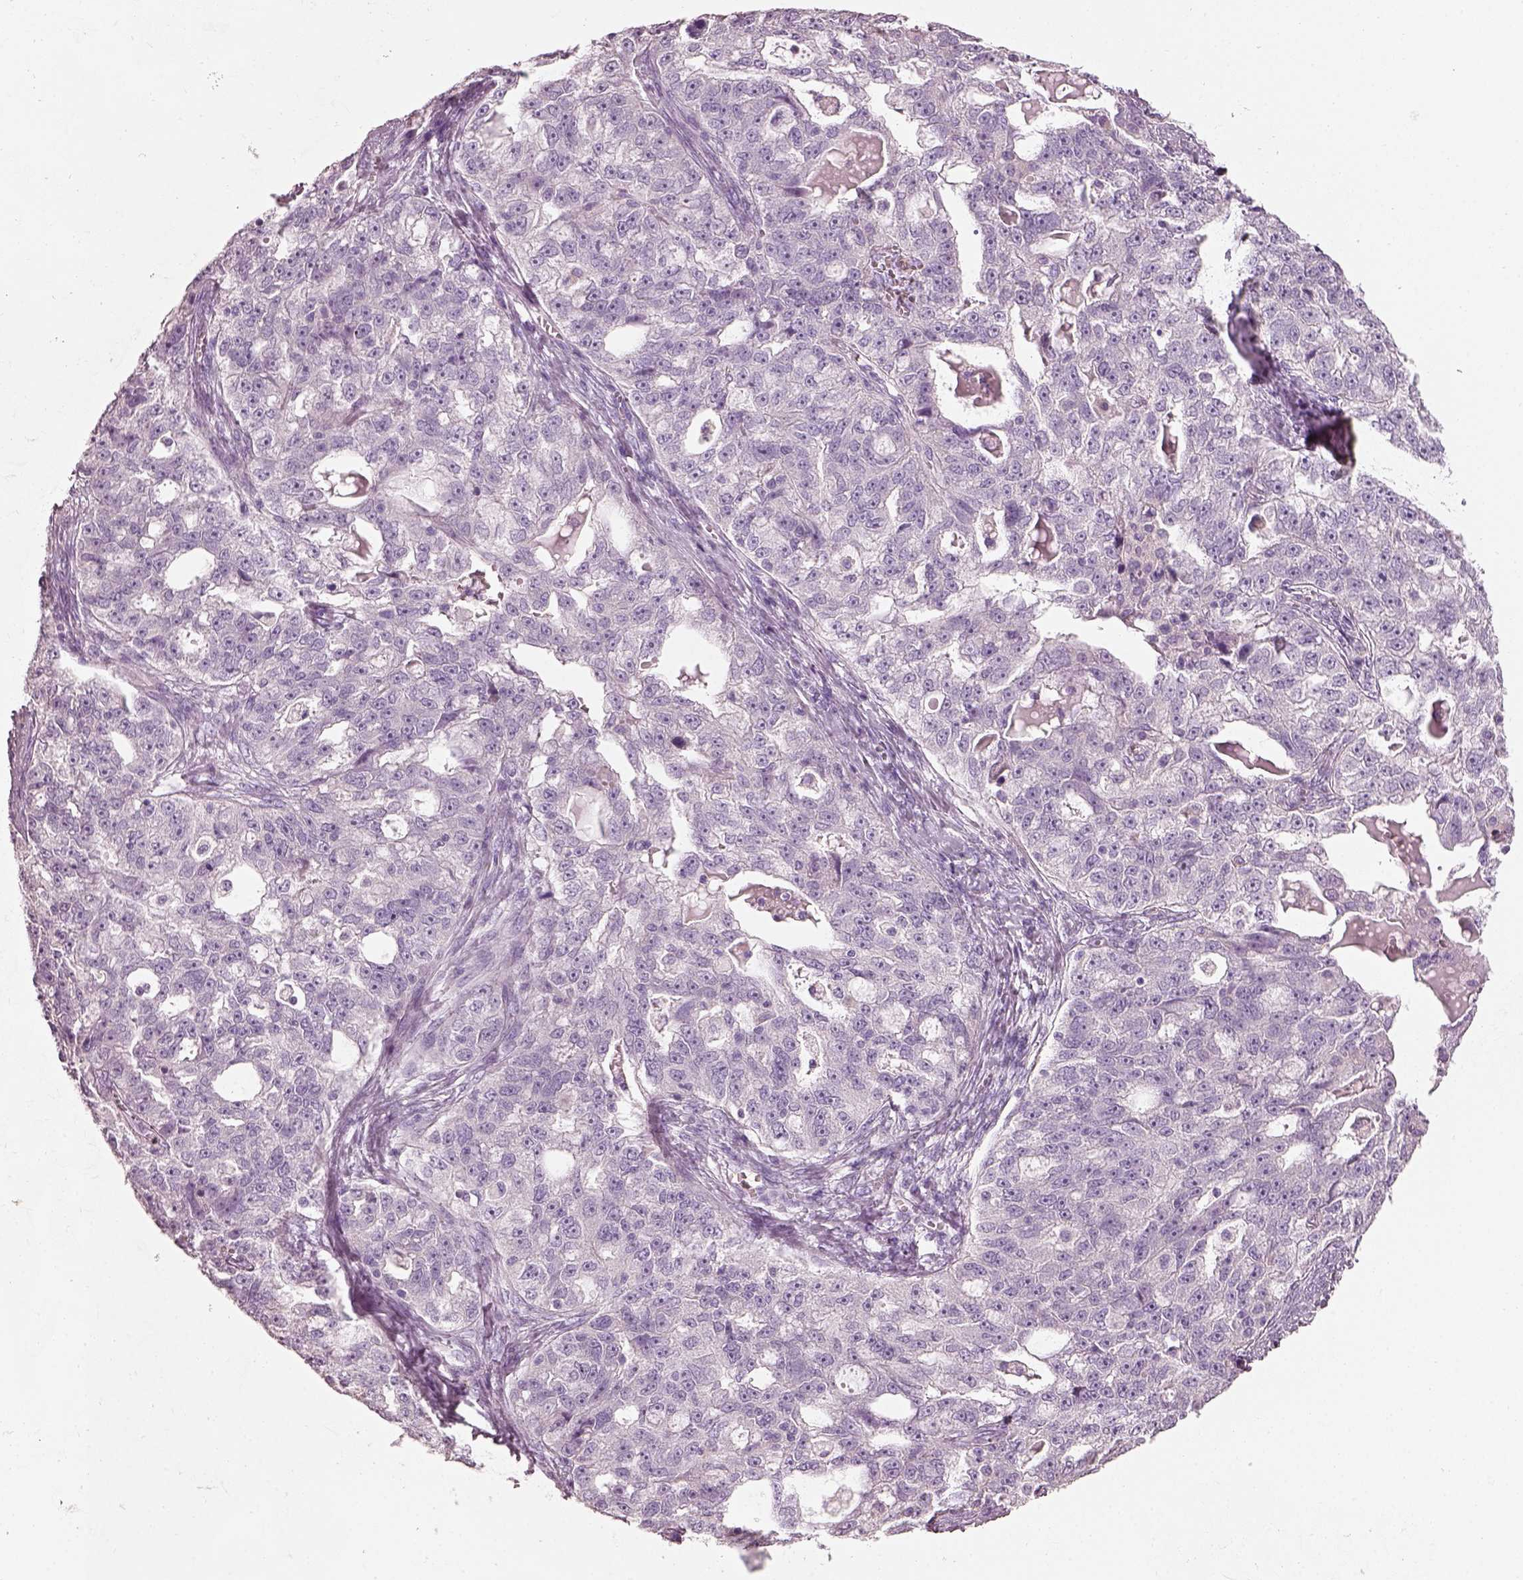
{"staining": {"intensity": "negative", "quantity": "none", "location": "none"}, "tissue": "ovarian cancer", "cell_type": "Tumor cells", "image_type": "cancer", "snomed": [{"axis": "morphology", "description": "Cystadenocarcinoma, serous, NOS"}, {"axis": "topography", "description": "Ovary"}], "caption": "Tumor cells are negative for brown protein staining in ovarian cancer. (Brightfield microscopy of DAB immunohistochemistry at high magnification).", "gene": "PNOC", "patient": {"sex": "female", "age": 51}}